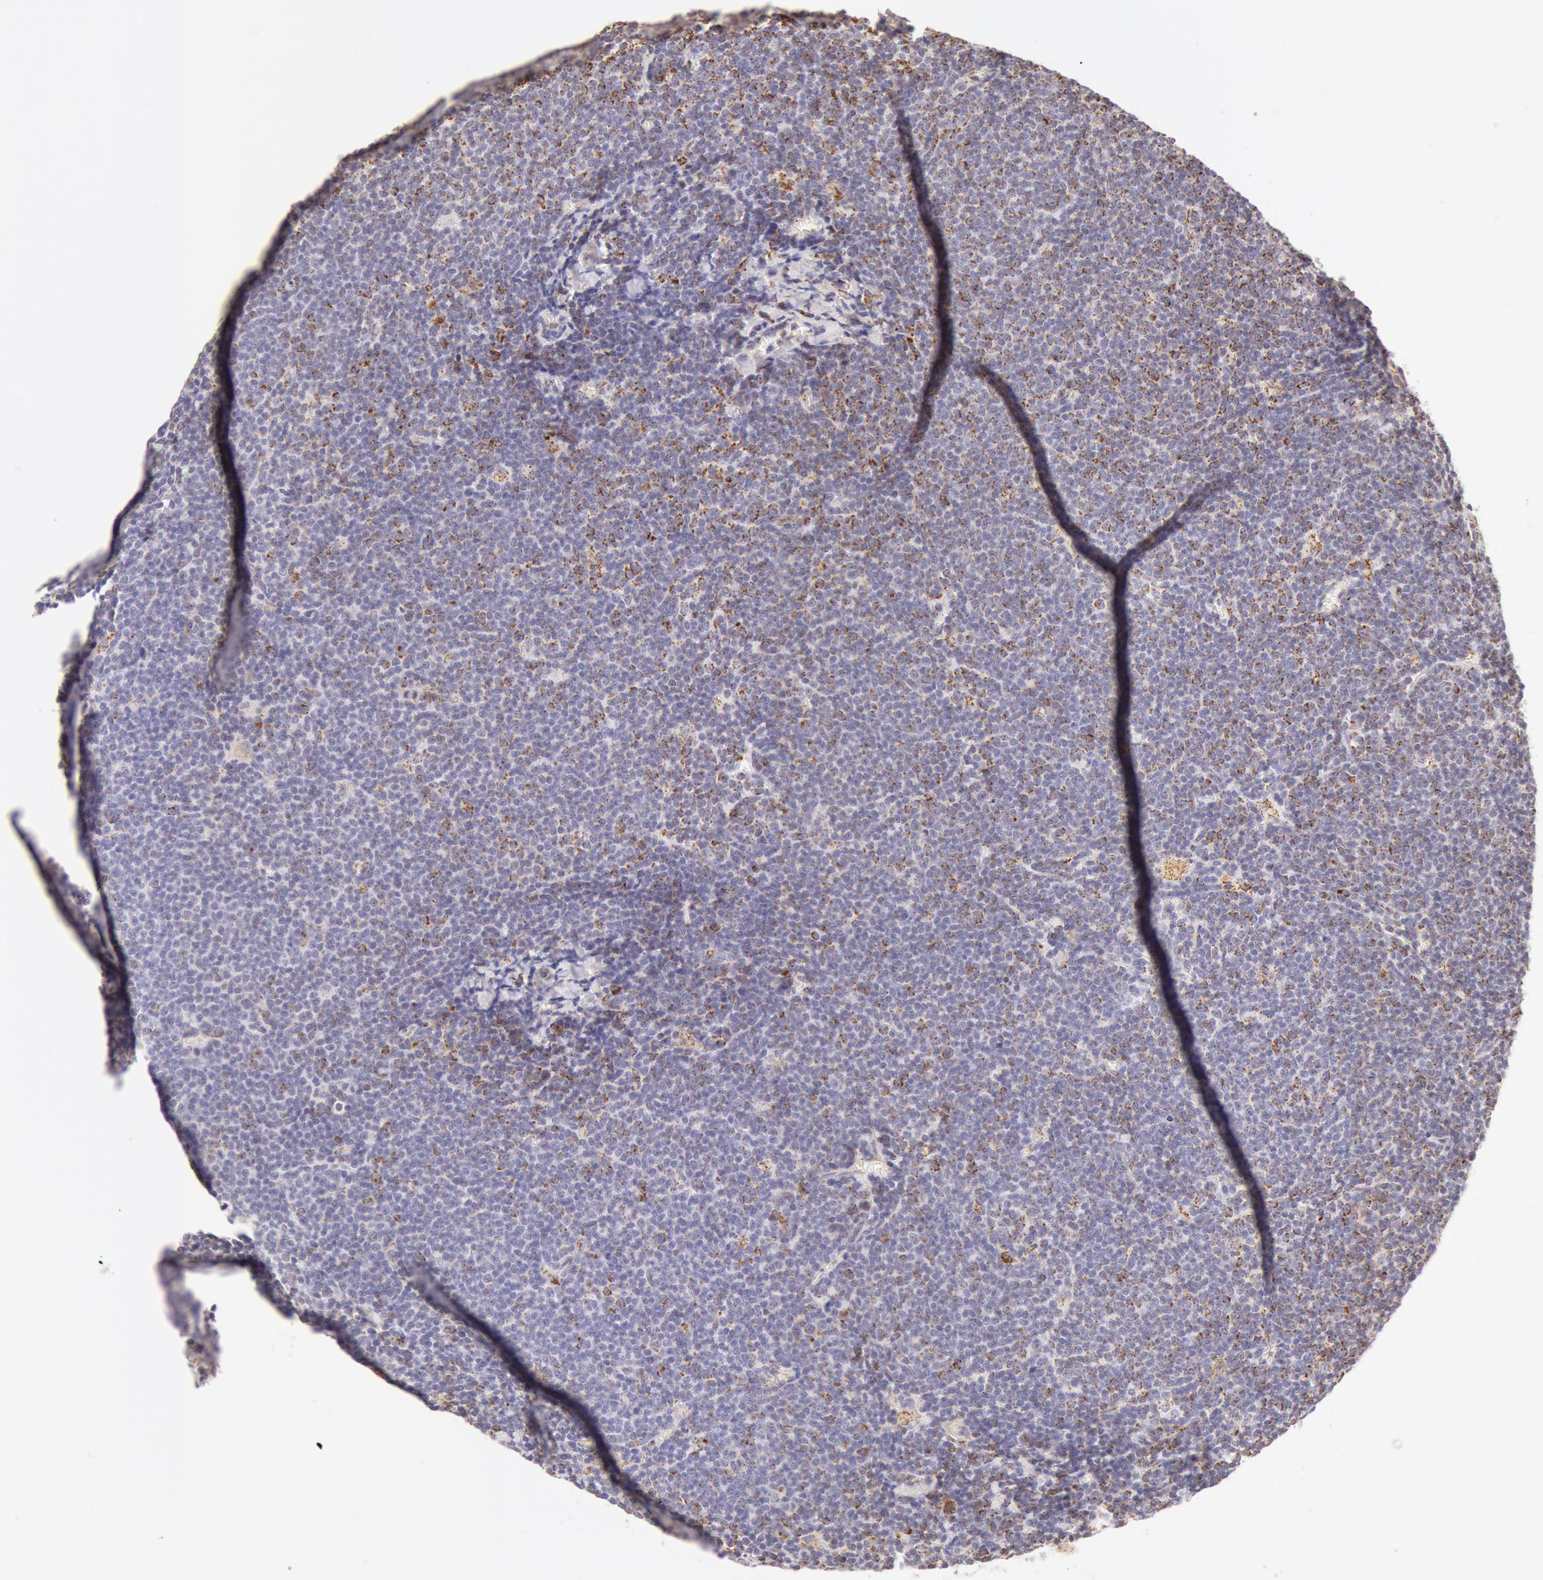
{"staining": {"intensity": "moderate", "quantity": "<25%", "location": "cytoplasmic/membranous"}, "tissue": "lymphoma", "cell_type": "Tumor cells", "image_type": "cancer", "snomed": [{"axis": "morphology", "description": "Malignant lymphoma, non-Hodgkin's type, Low grade"}, {"axis": "topography", "description": "Lymph node"}], "caption": "A low amount of moderate cytoplasmic/membranous expression is identified in approximately <25% of tumor cells in low-grade malignant lymphoma, non-Hodgkin's type tissue.", "gene": "ATP5F1B", "patient": {"sex": "male", "age": 65}}